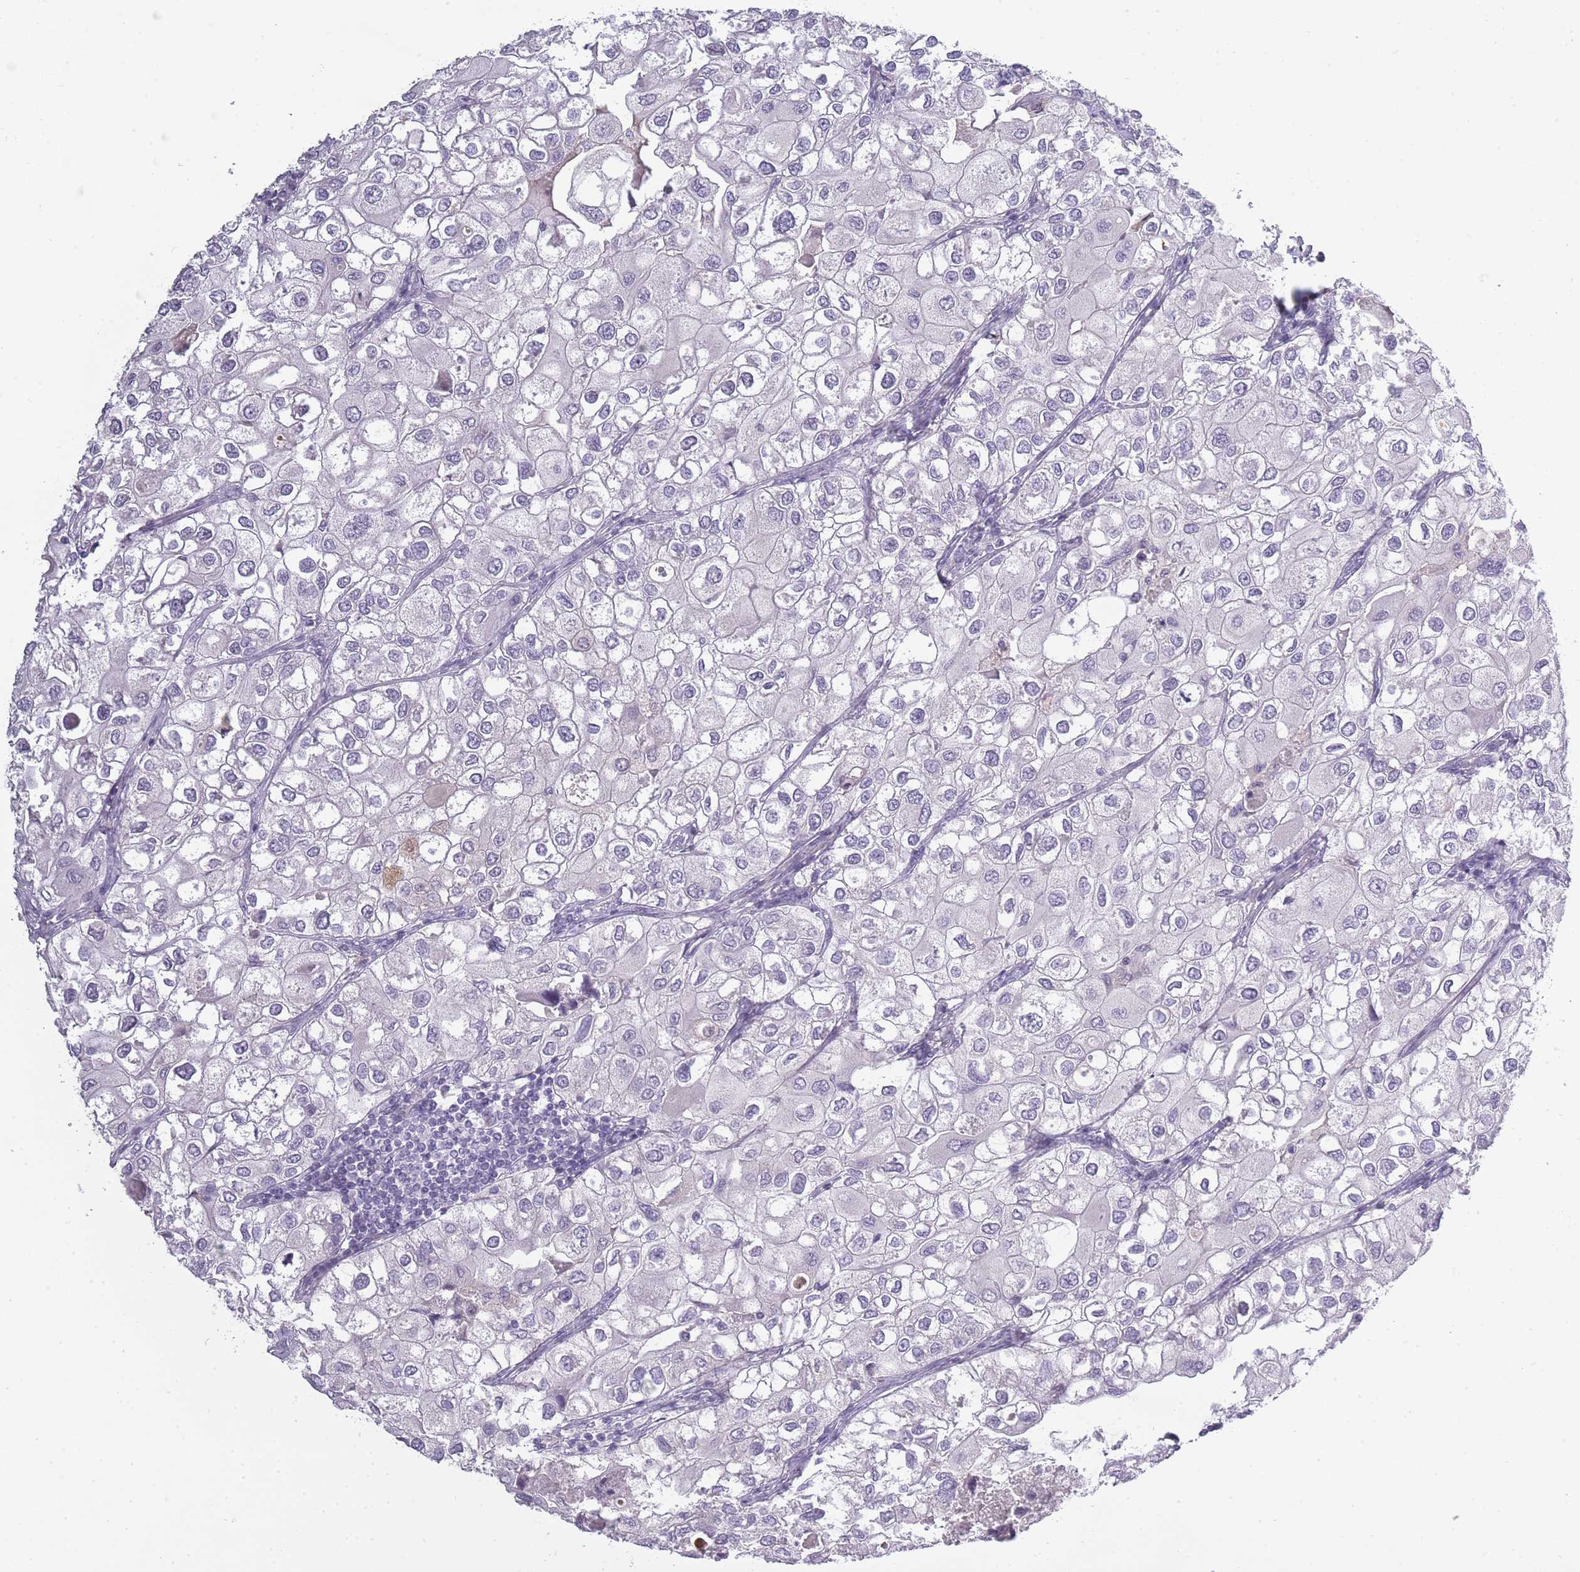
{"staining": {"intensity": "negative", "quantity": "none", "location": "none"}, "tissue": "urothelial cancer", "cell_type": "Tumor cells", "image_type": "cancer", "snomed": [{"axis": "morphology", "description": "Urothelial carcinoma, High grade"}, {"axis": "topography", "description": "Urinary bladder"}], "caption": "Immunohistochemistry (IHC) image of urothelial cancer stained for a protein (brown), which reveals no staining in tumor cells.", "gene": "SLC8A2", "patient": {"sex": "male", "age": 64}}